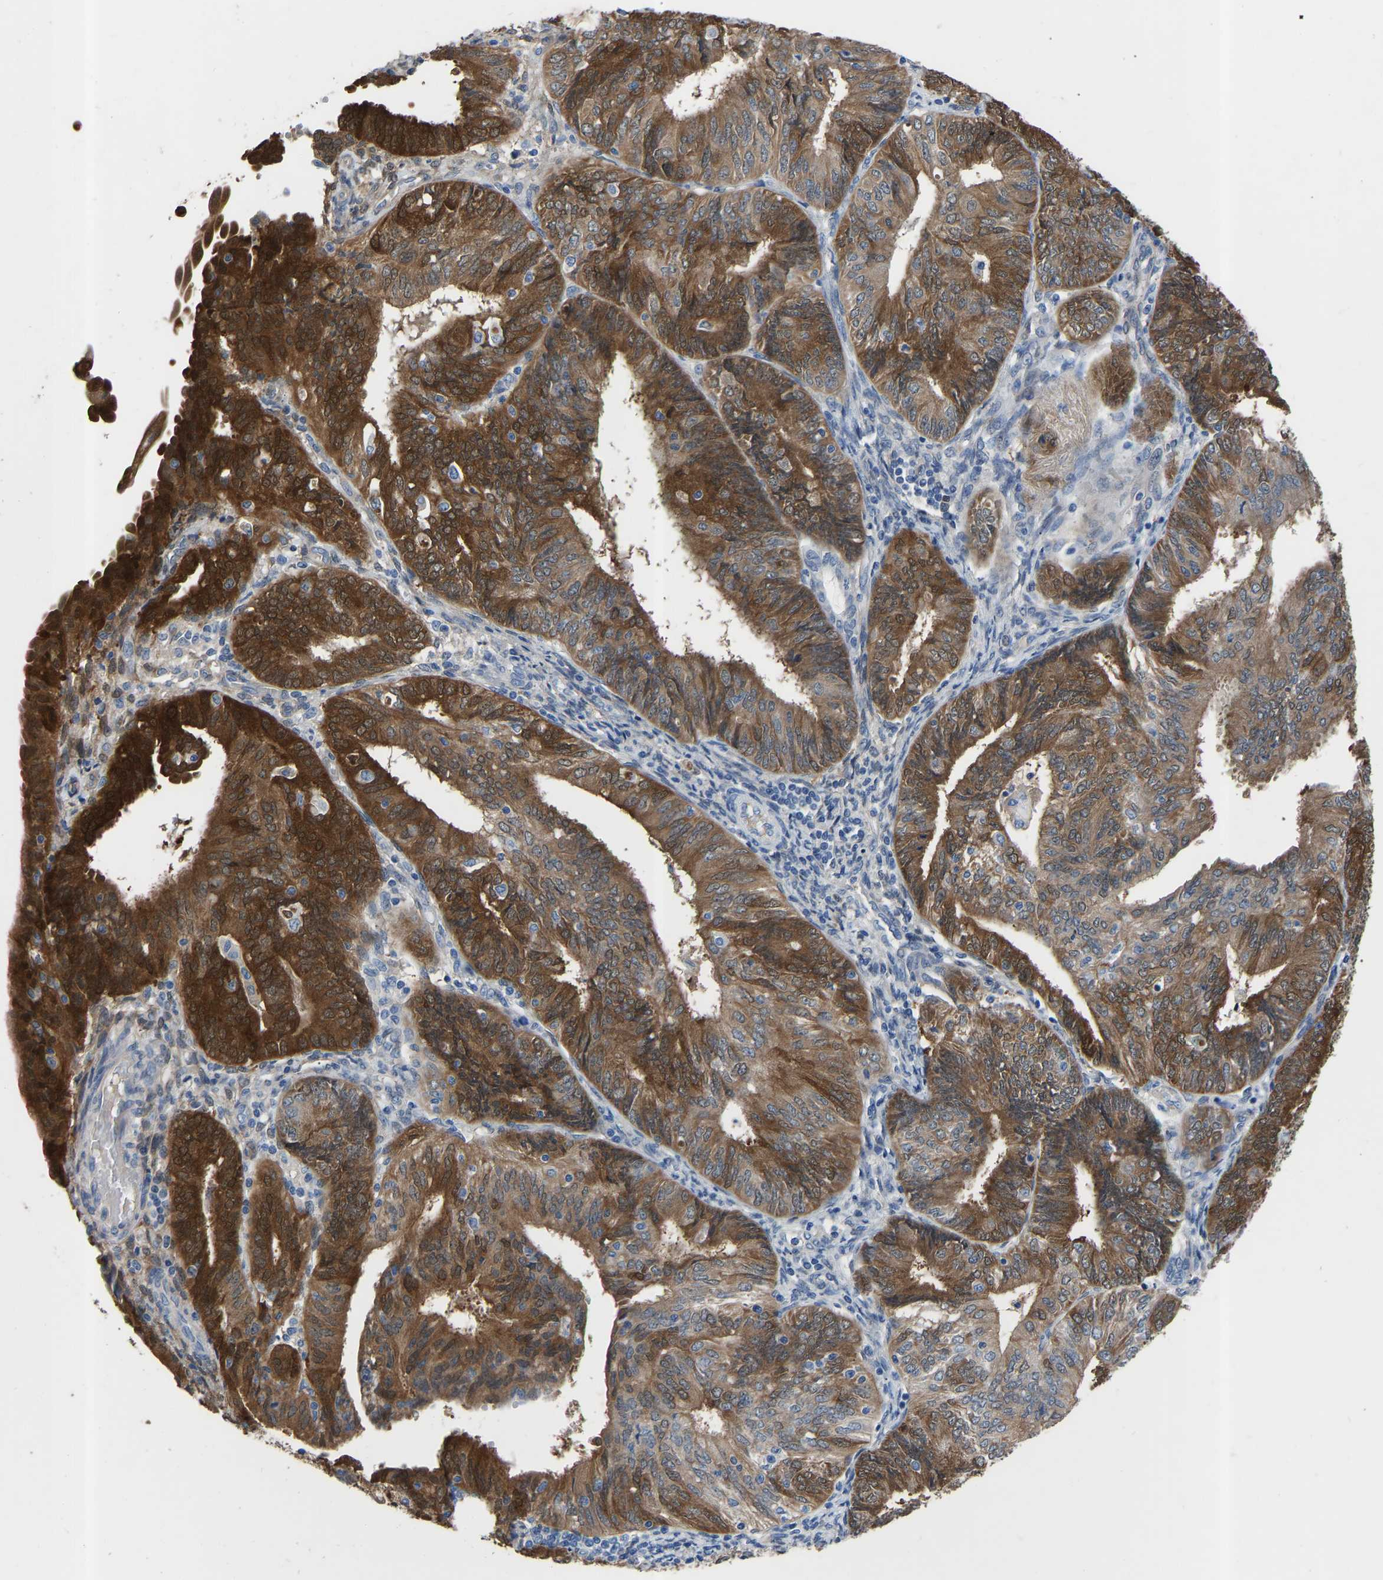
{"staining": {"intensity": "strong", "quantity": ">75%", "location": "cytoplasmic/membranous"}, "tissue": "endometrial cancer", "cell_type": "Tumor cells", "image_type": "cancer", "snomed": [{"axis": "morphology", "description": "Adenocarcinoma, NOS"}, {"axis": "topography", "description": "Endometrium"}], "caption": "Tumor cells exhibit strong cytoplasmic/membranous staining in approximately >75% of cells in endometrial cancer (adenocarcinoma).", "gene": "RBP1", "patient": {"sex": "female", "age": 58}}